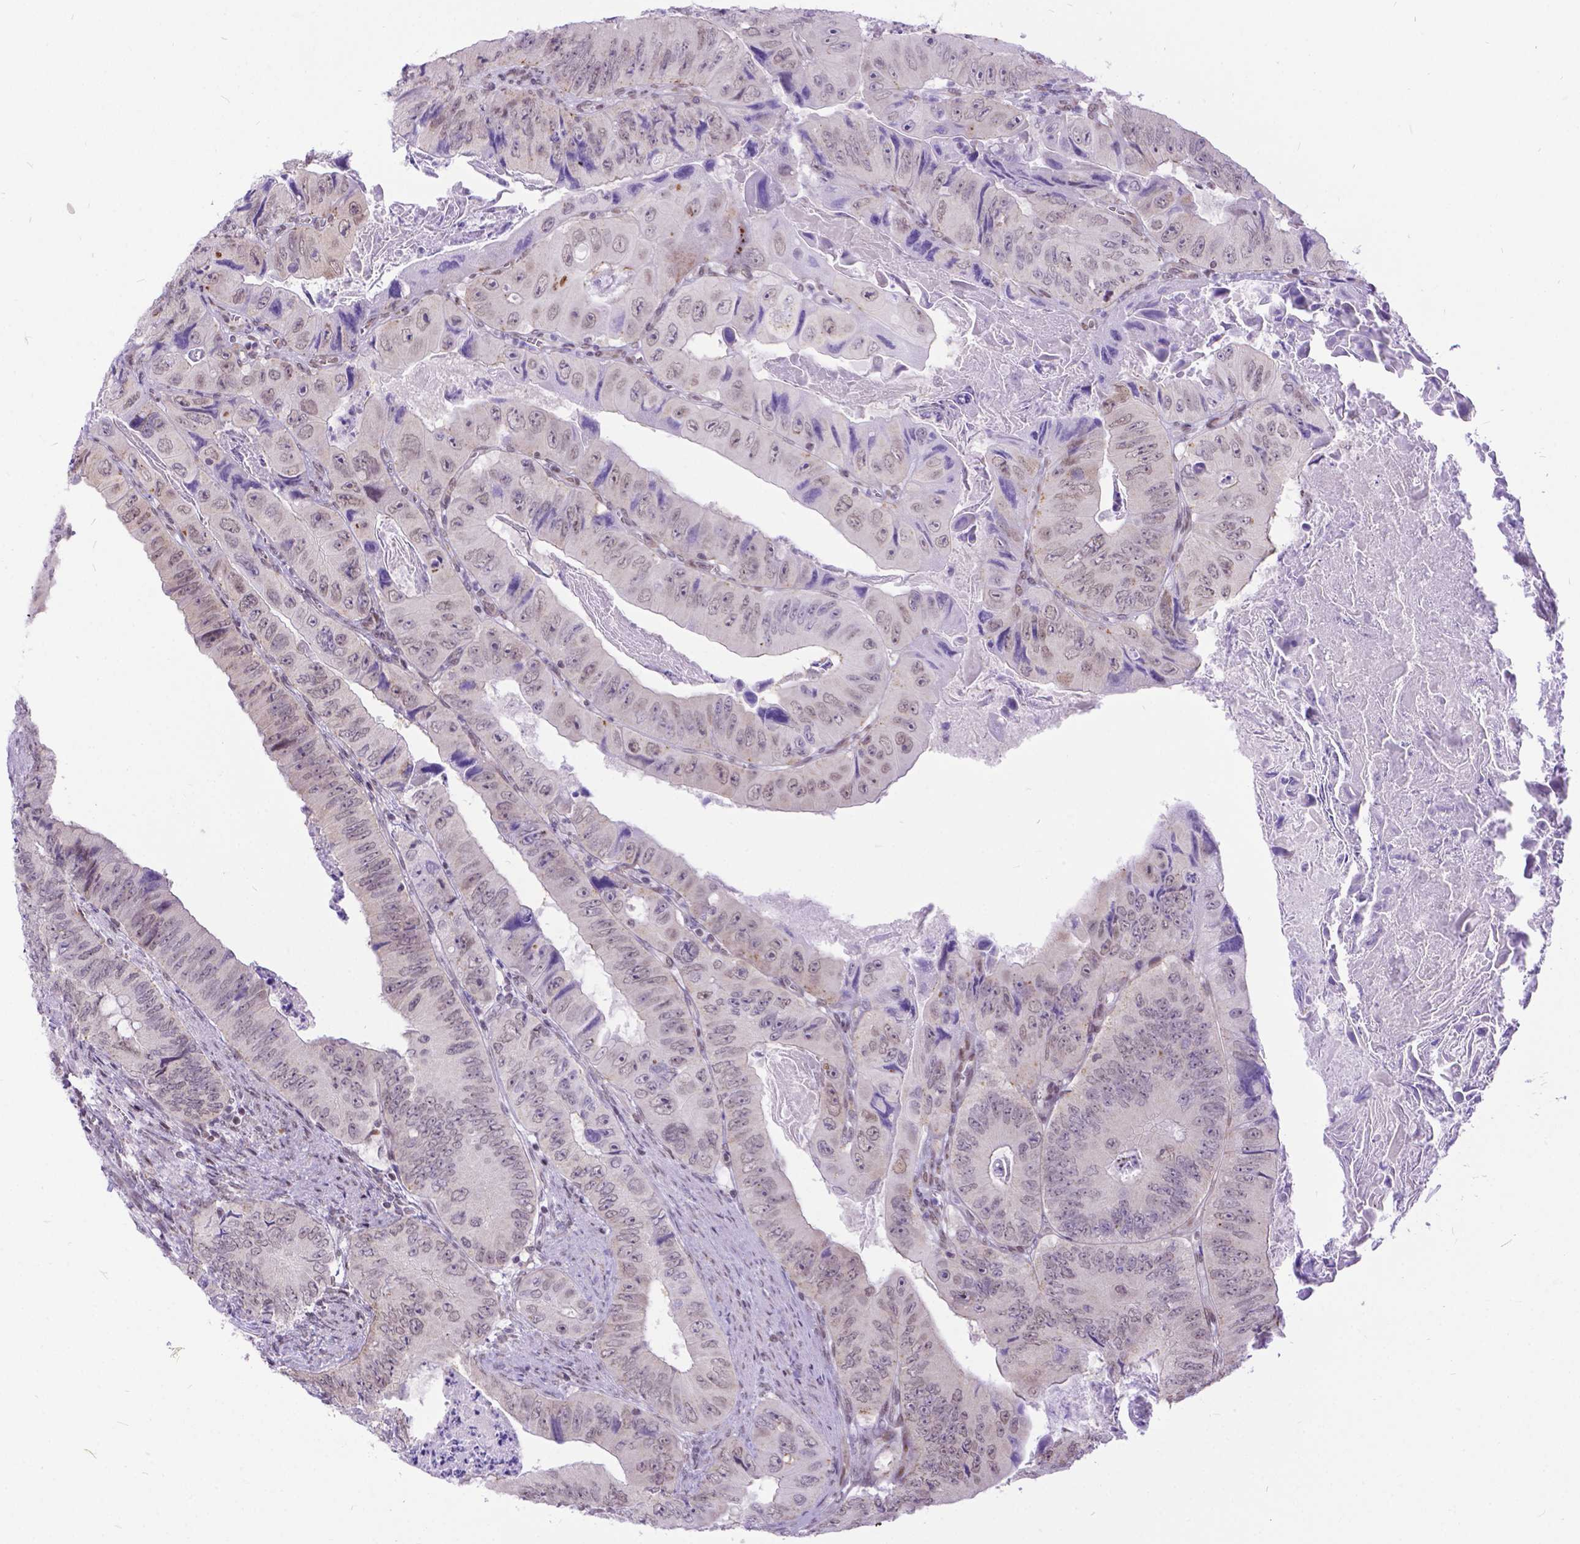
{"staining": {"intensity": "weak", "quantity": "25%-75%", "location": "cytoplasmic/membranous,nuclear"}, "tissue": "colorectal cancer", "cell_type": "Tumor cells", "image_type": "cancer", "snomed": [{"axis": "morphology", "description": "Adenocarcinoma, NOS"}, {"axis": "topography", "description": "Colon"}], "caption": "This image exhibits immunohistochemistry (IHC) staining of colorectal adenocarcinoma, with low weak cytoplasmic/membranous and nuclear expression in approximately 25%-75% of tumor cells.", "gene": "FAM124B", "patient": {"sex": "female", "age": 84}}